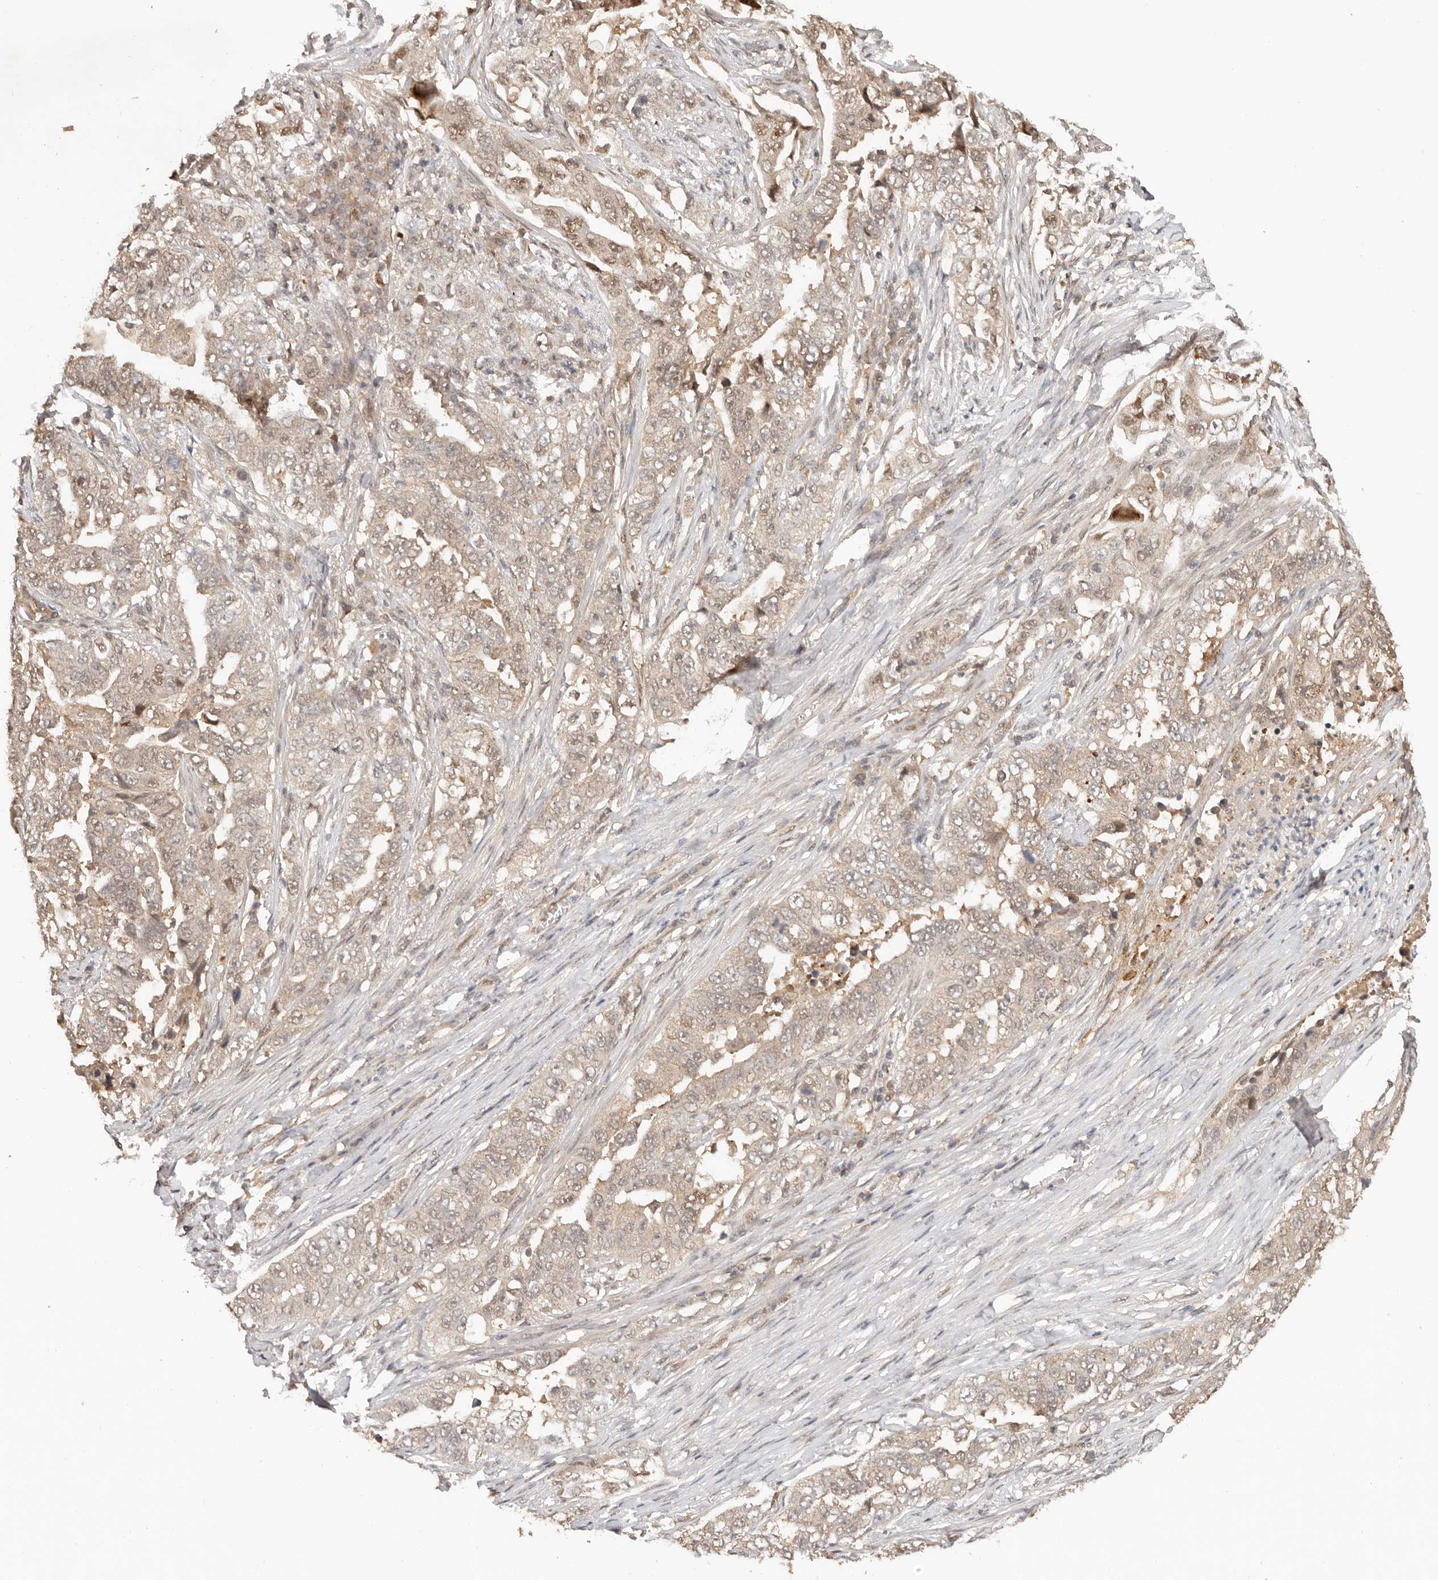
{"staining": {"intensity": "weak", "quantity": "25%-75%", "location": "cytoplasmic/membranous"}, "tissue": "lung cancer", "cell_type": "Tumor cells", "image_type": "cancer", "snomed": [{"axis": "morphology", "description": "Adenocarcinoma, NOS"}, {"axis": "topography", "description": "Lung"}], "caption": "This histopathology image displays IHC staining of human adenocarcinoma (lung), with low weak cytoplasmic/membranous expression in approximately 25%-75% of tumor cells.", "gene": "PSMA5", "patient": {"sex": "female", "age": 51}}